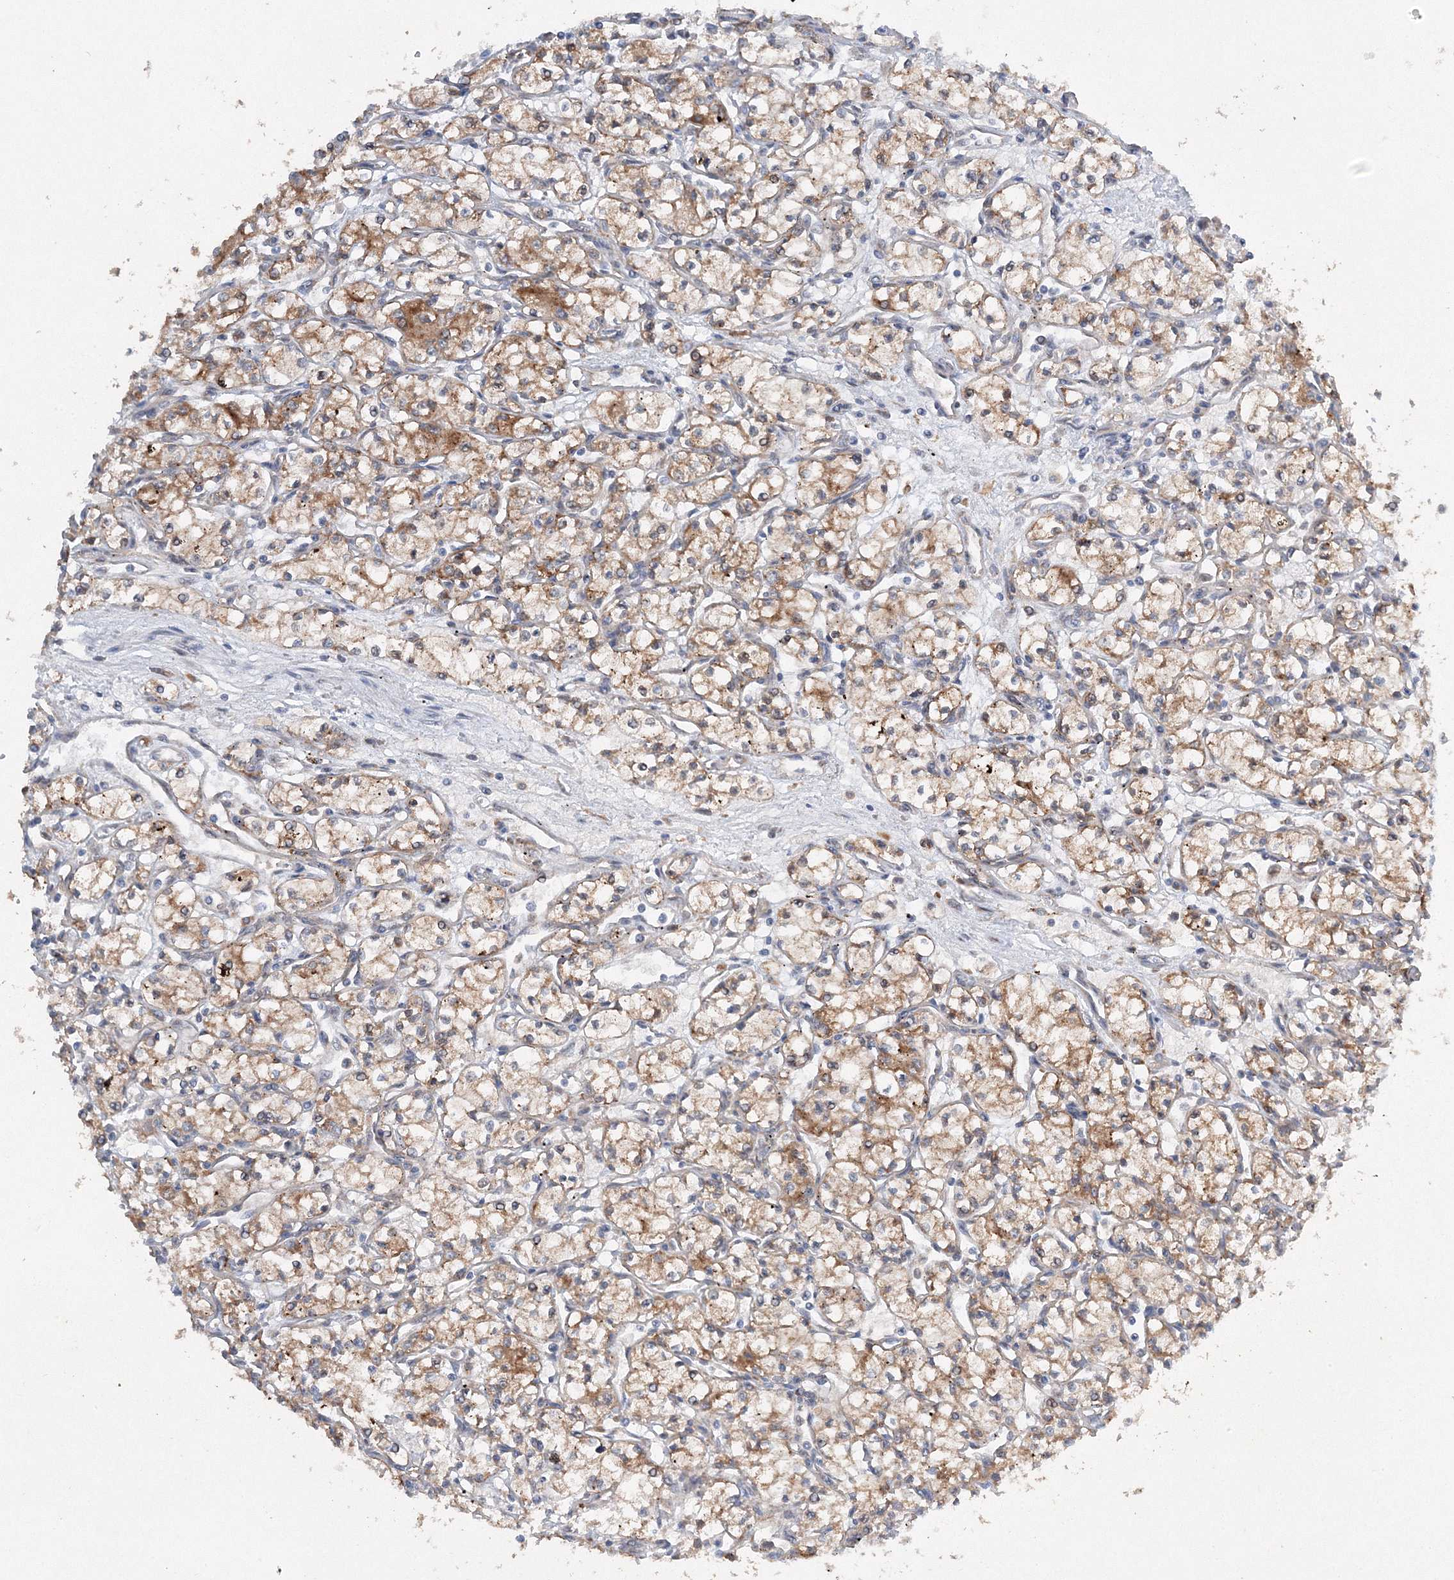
{"staining": {"intensity": "moderate", "quantity": ">75%", "location": "cytoplasmic/membranous"}, "tissue": "renal cancer", "cell_type": "Tumor cells", "image_type": "cancer", "snomed": [{"axis": "morphology", "description": "Adenocarcinoma, NOS"}, {"axis": "topography", "description": "Kidney"}], "caption": "Immunohistochemical staining of renal adenocarcinoma exhibits medium levels of moderate cytoplasmic/membranous positivity in about >75% of tumor cells.", "gene": "SLC36A1", "patient": {"sex": "male", "age": 59}}